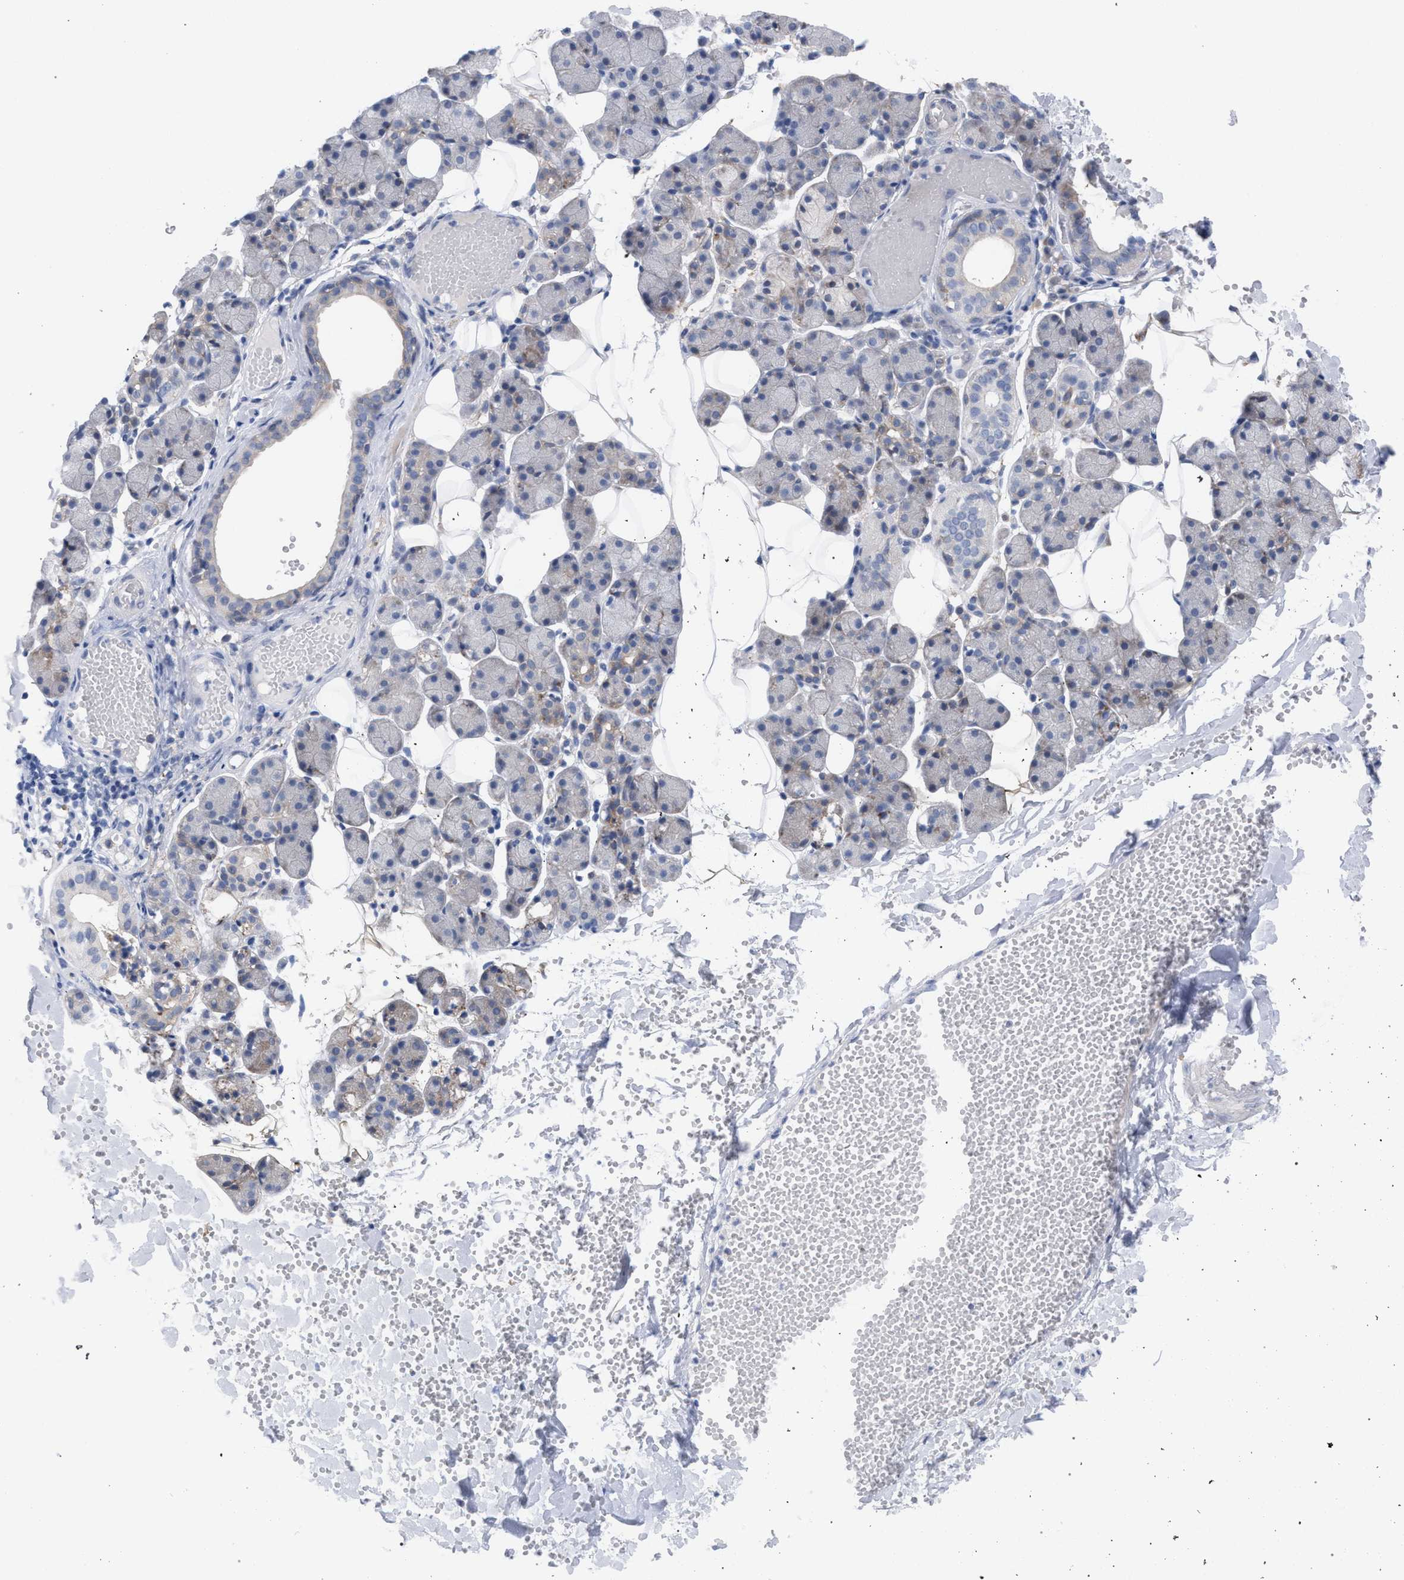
{"staining": {"intensity": "weak", "quantity": "<25%", "location": "cytoplasmic/membranous"}, "tissue": "salivary gland", "cell_type": "Glandular cells", "image_type": "normal", "snomed": [{"axis": "morphology", "description": "Normal tissue, NOS"}, {"axis": "topography", "description": "Salivary gland"}], "caption": "High magnification brightfield microscopy of benign salivary gland stained with DAB (3,3'-diaminobenzidine) (brown) and counterstained with hematoxylin (blue): glandular cells show no significant expression. (DAB (3,3'-diaminobenzidine) immunohistochemistry (IHC), high magnification).", "gene": "FHOD3", "patient": {"sex": "female", "age": 33}}